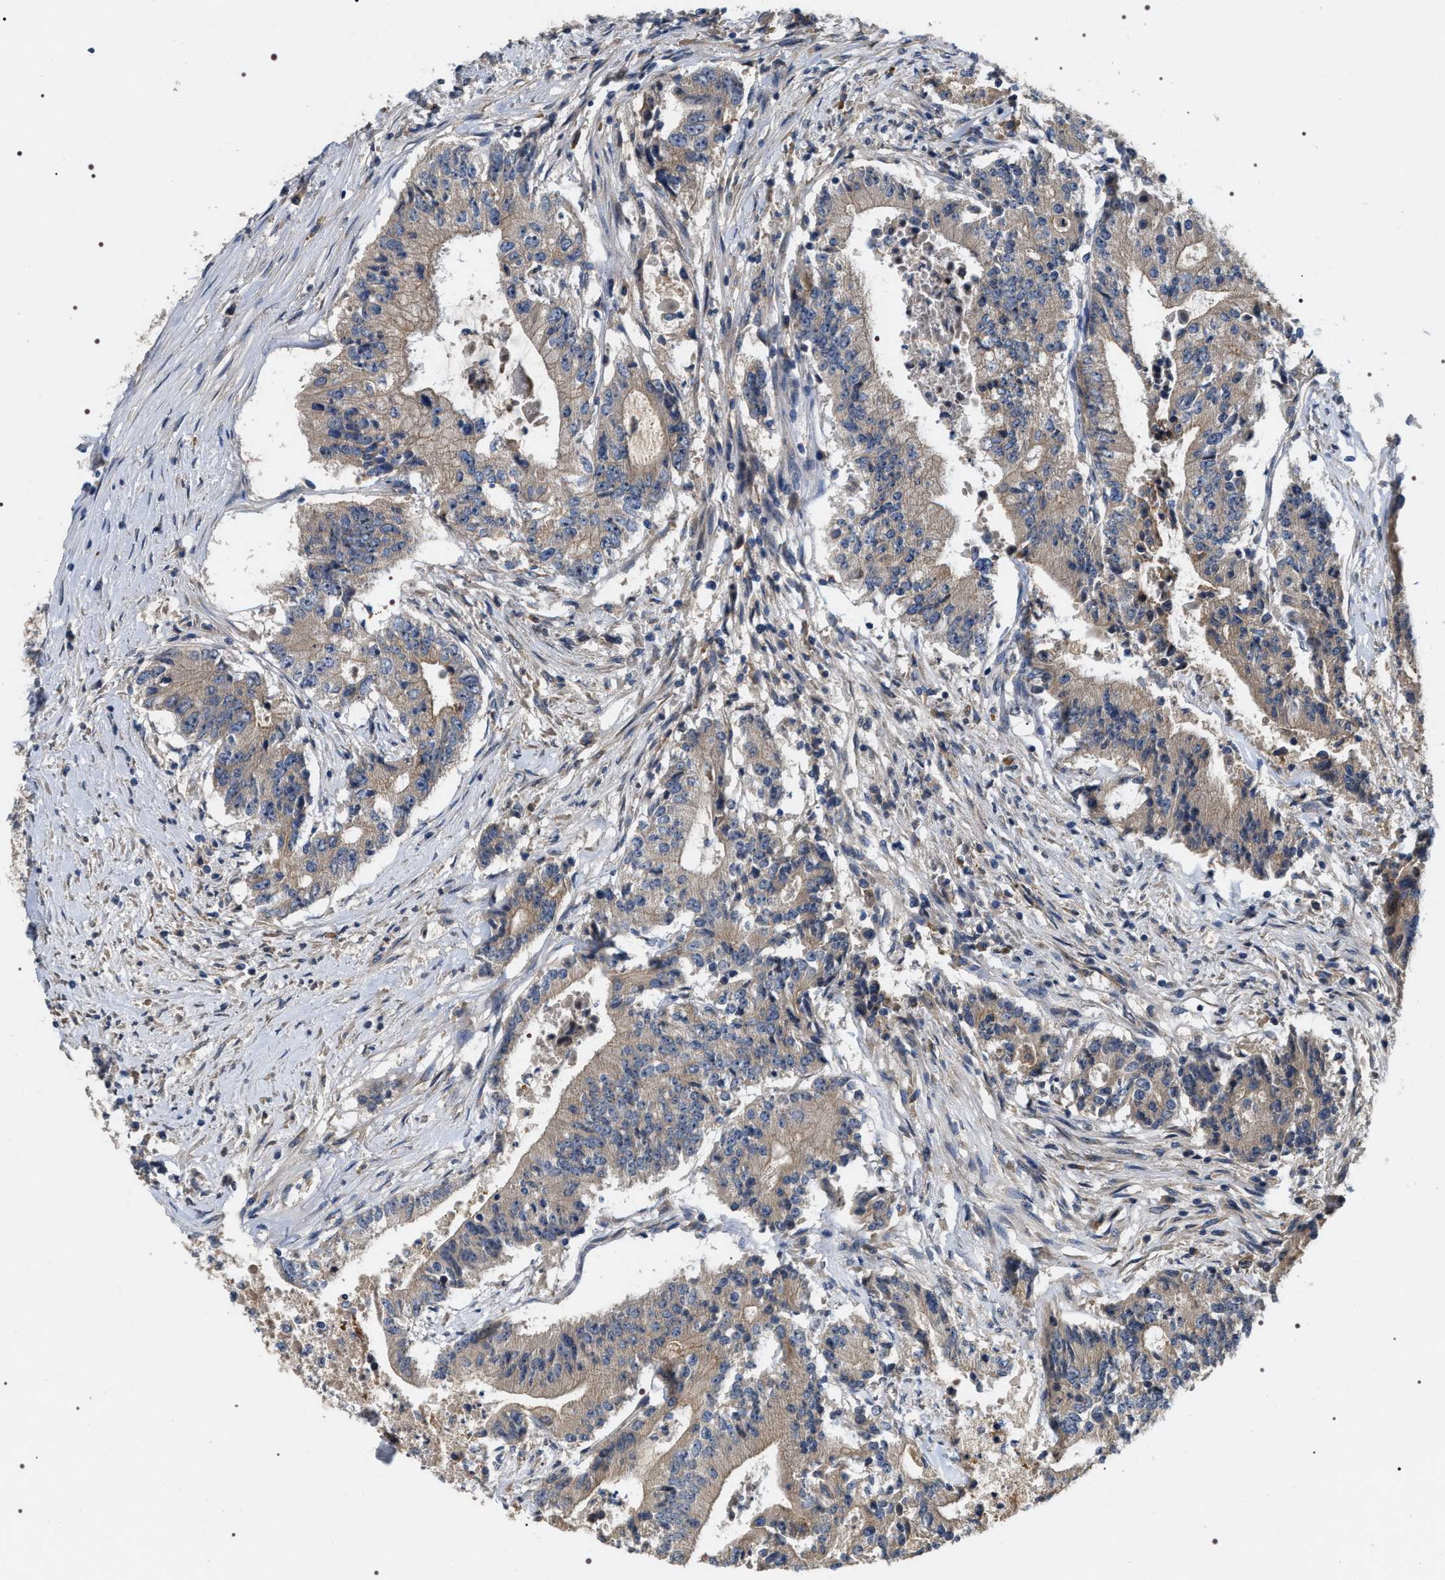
{"staining": {"intensity": "negative", "quantity": "none", "location": "none"}, "tissue": "colorectal cancer", "cell_type": "Tumor cells", "image_type": "cancer", "snomed": [{"axis": "morphology", "description": "Adenocarcinoma, NOS"}, {"axis": "topography", "description": "Colon"}], "caption": "Tumor cells show no significant expression in colorectal cancer.", "gene": "IFT81", "patient": {"sex": "female", "age": 77}}